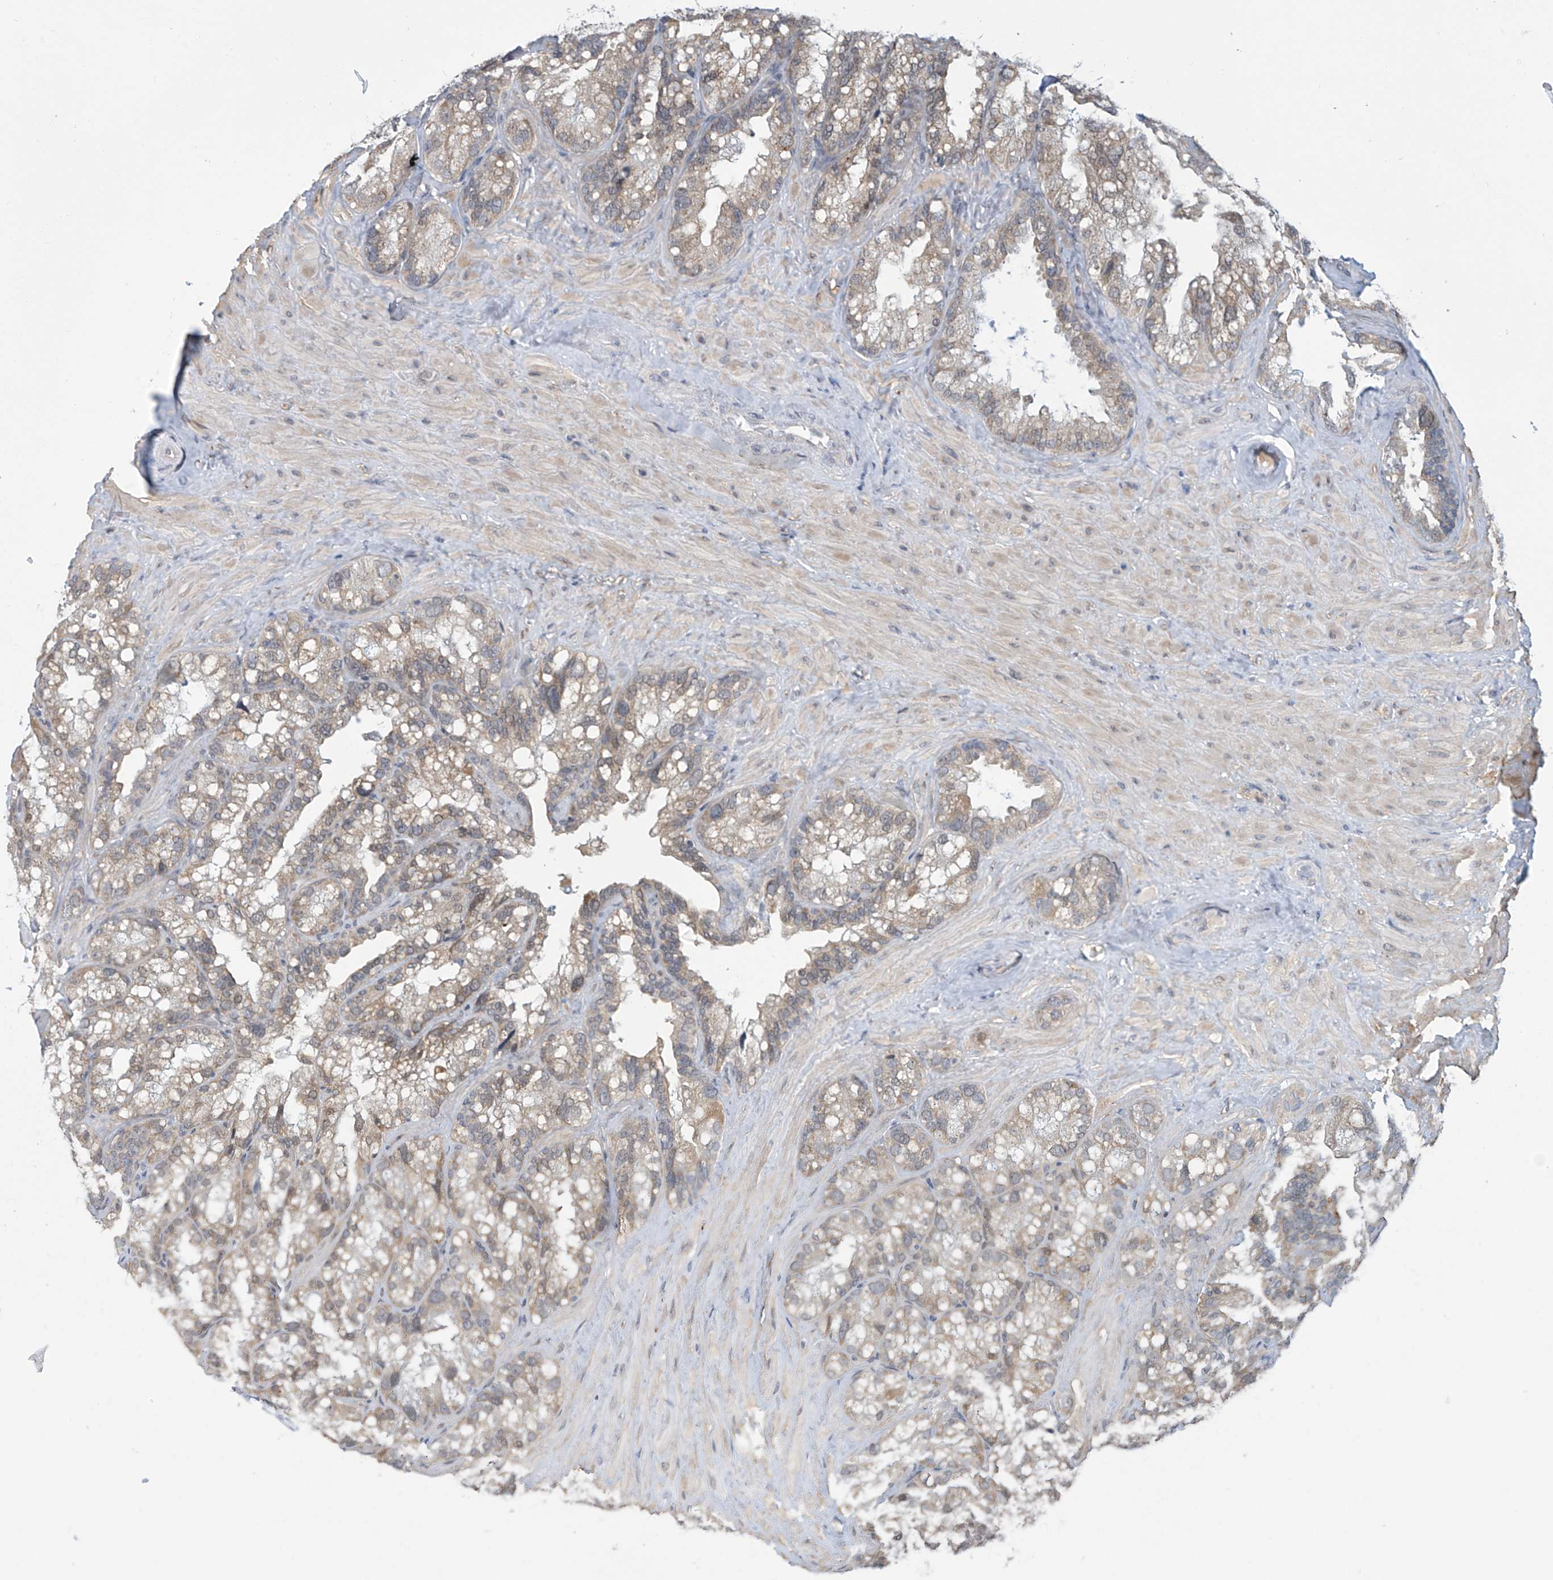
{"staining": {"intensity": "weak", "quantity": "25%-75%", "location": "cytoplasmic/membranous,nuclear"}, "tissue": "seminal vesicle", "cell_type": "Glandular cells", "image_type": "normal", "snomed": [{"axis": "morphology", "description": "Normal tissue, NOS"}, {"axis": "topography", "description": "Prostate"}, {"axis": "topography", "description": "Seminal veicle"}], "caption": "Seminal vesicle stained with immunohistochemistry demonstrates weak cytoplasmic/membranous,nuclear staining in about 25%-75% of glandular cells. (DAB (3,3'-diaminobenzidine) IHC, brown staining for protein, blue staining for nuclei).", "gene": "ABHD13", "patient": {"sex": "male", "age": 68}}